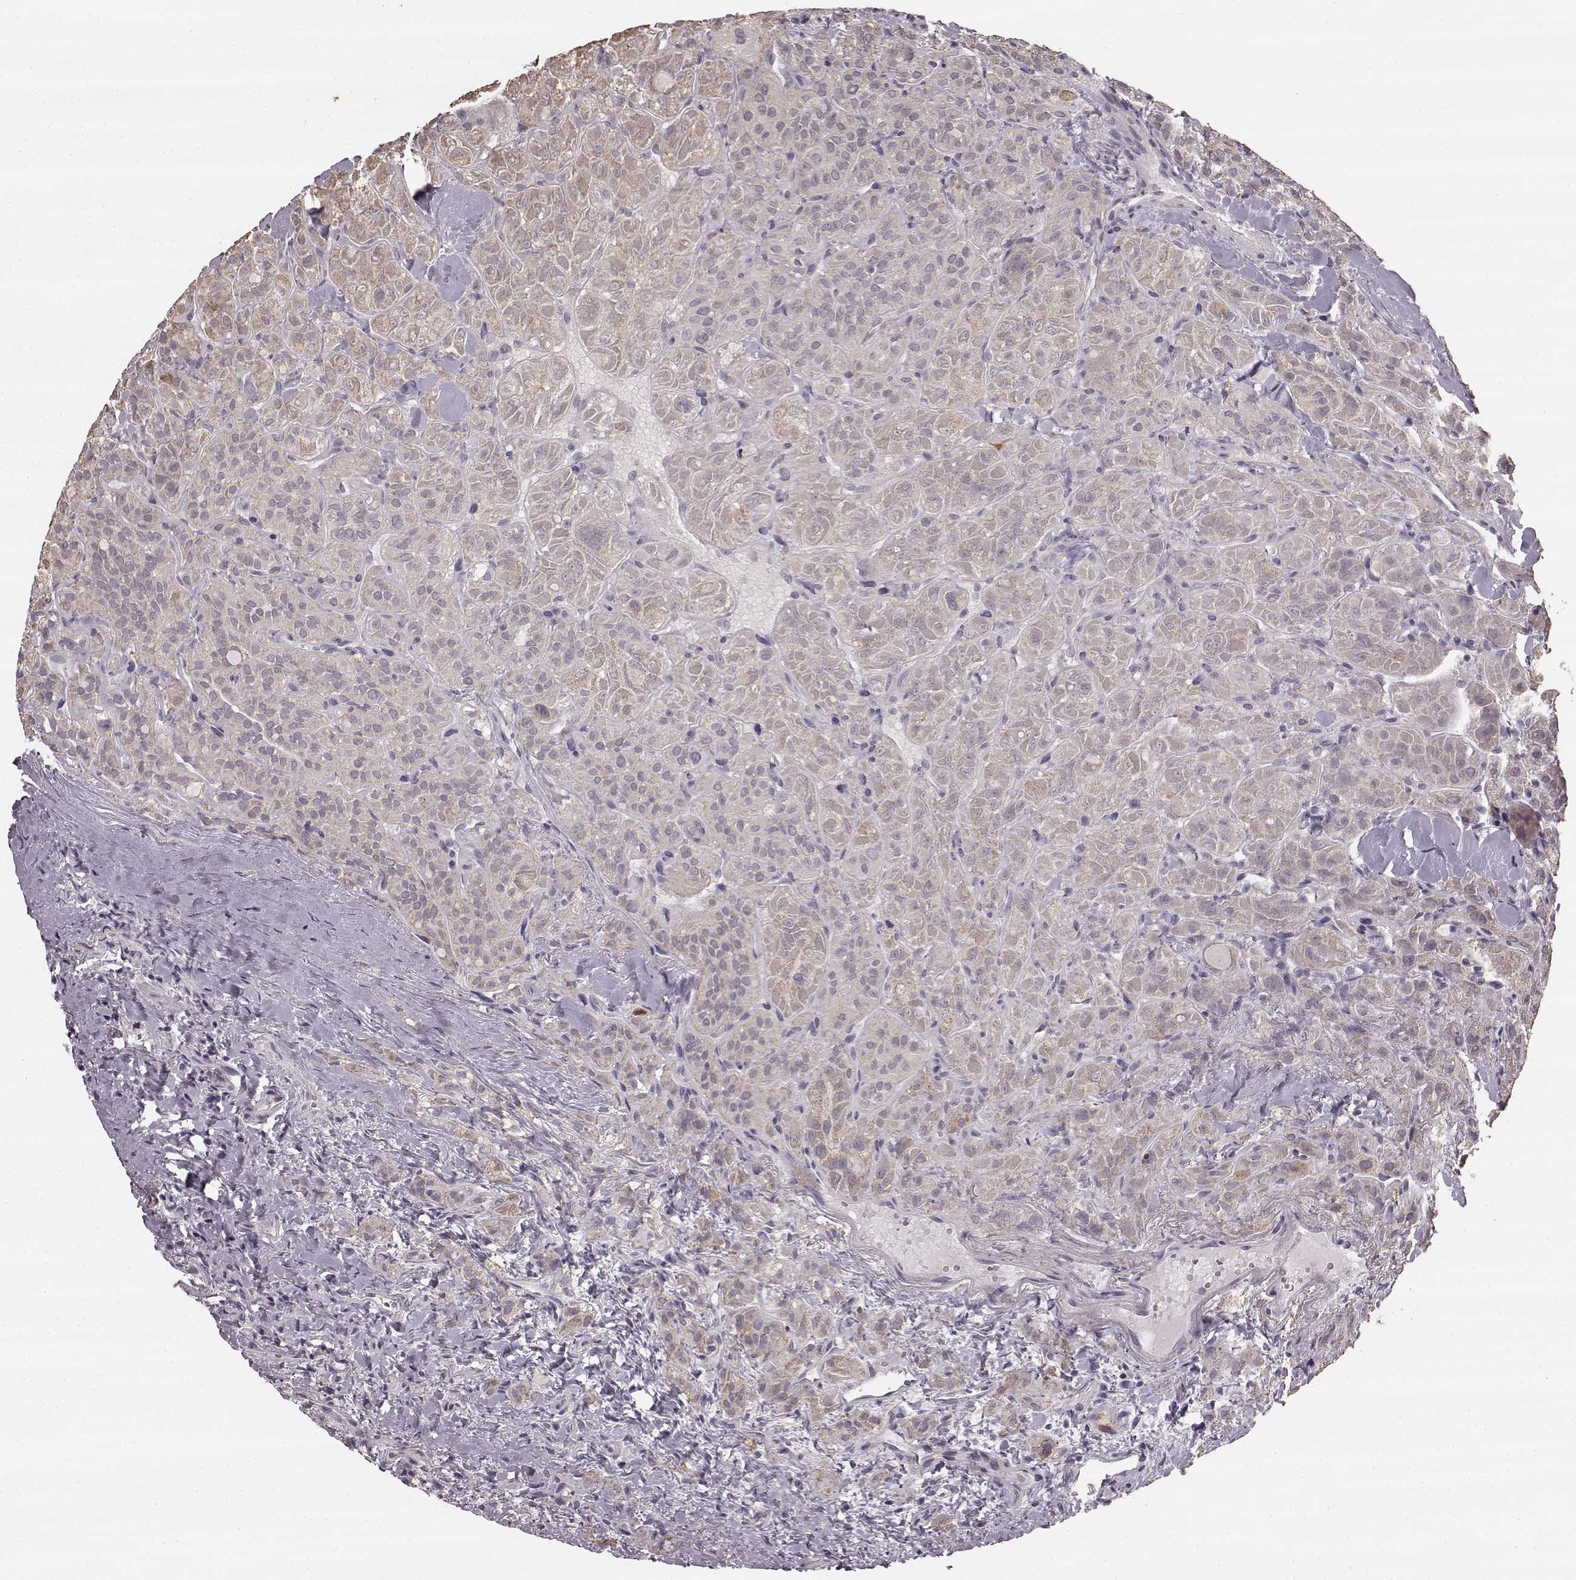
{"staining": {"intensity": "weak", "quantity": "25%-75%", "location": "cytoplasmic/membranous"}, "tissue": "thyroid cancer", "cell_type": "Tumor cells", "image_type": "cancer", "snomed": [{"axis": "morphology", "description": "Papillary adenocarcinoma, NOS"}, {"axis": "topography", "description": "Thyroid gland"}], "caption": "Human thyroid cancer (papillary adenocarcinoma) stained with a brown dye shows weak cytoplasmic/membranous positive staining in approximately 25%-75% of tumor cells.", "gene": "HMMR", "patient": {"sex": "female", "age": 45}}